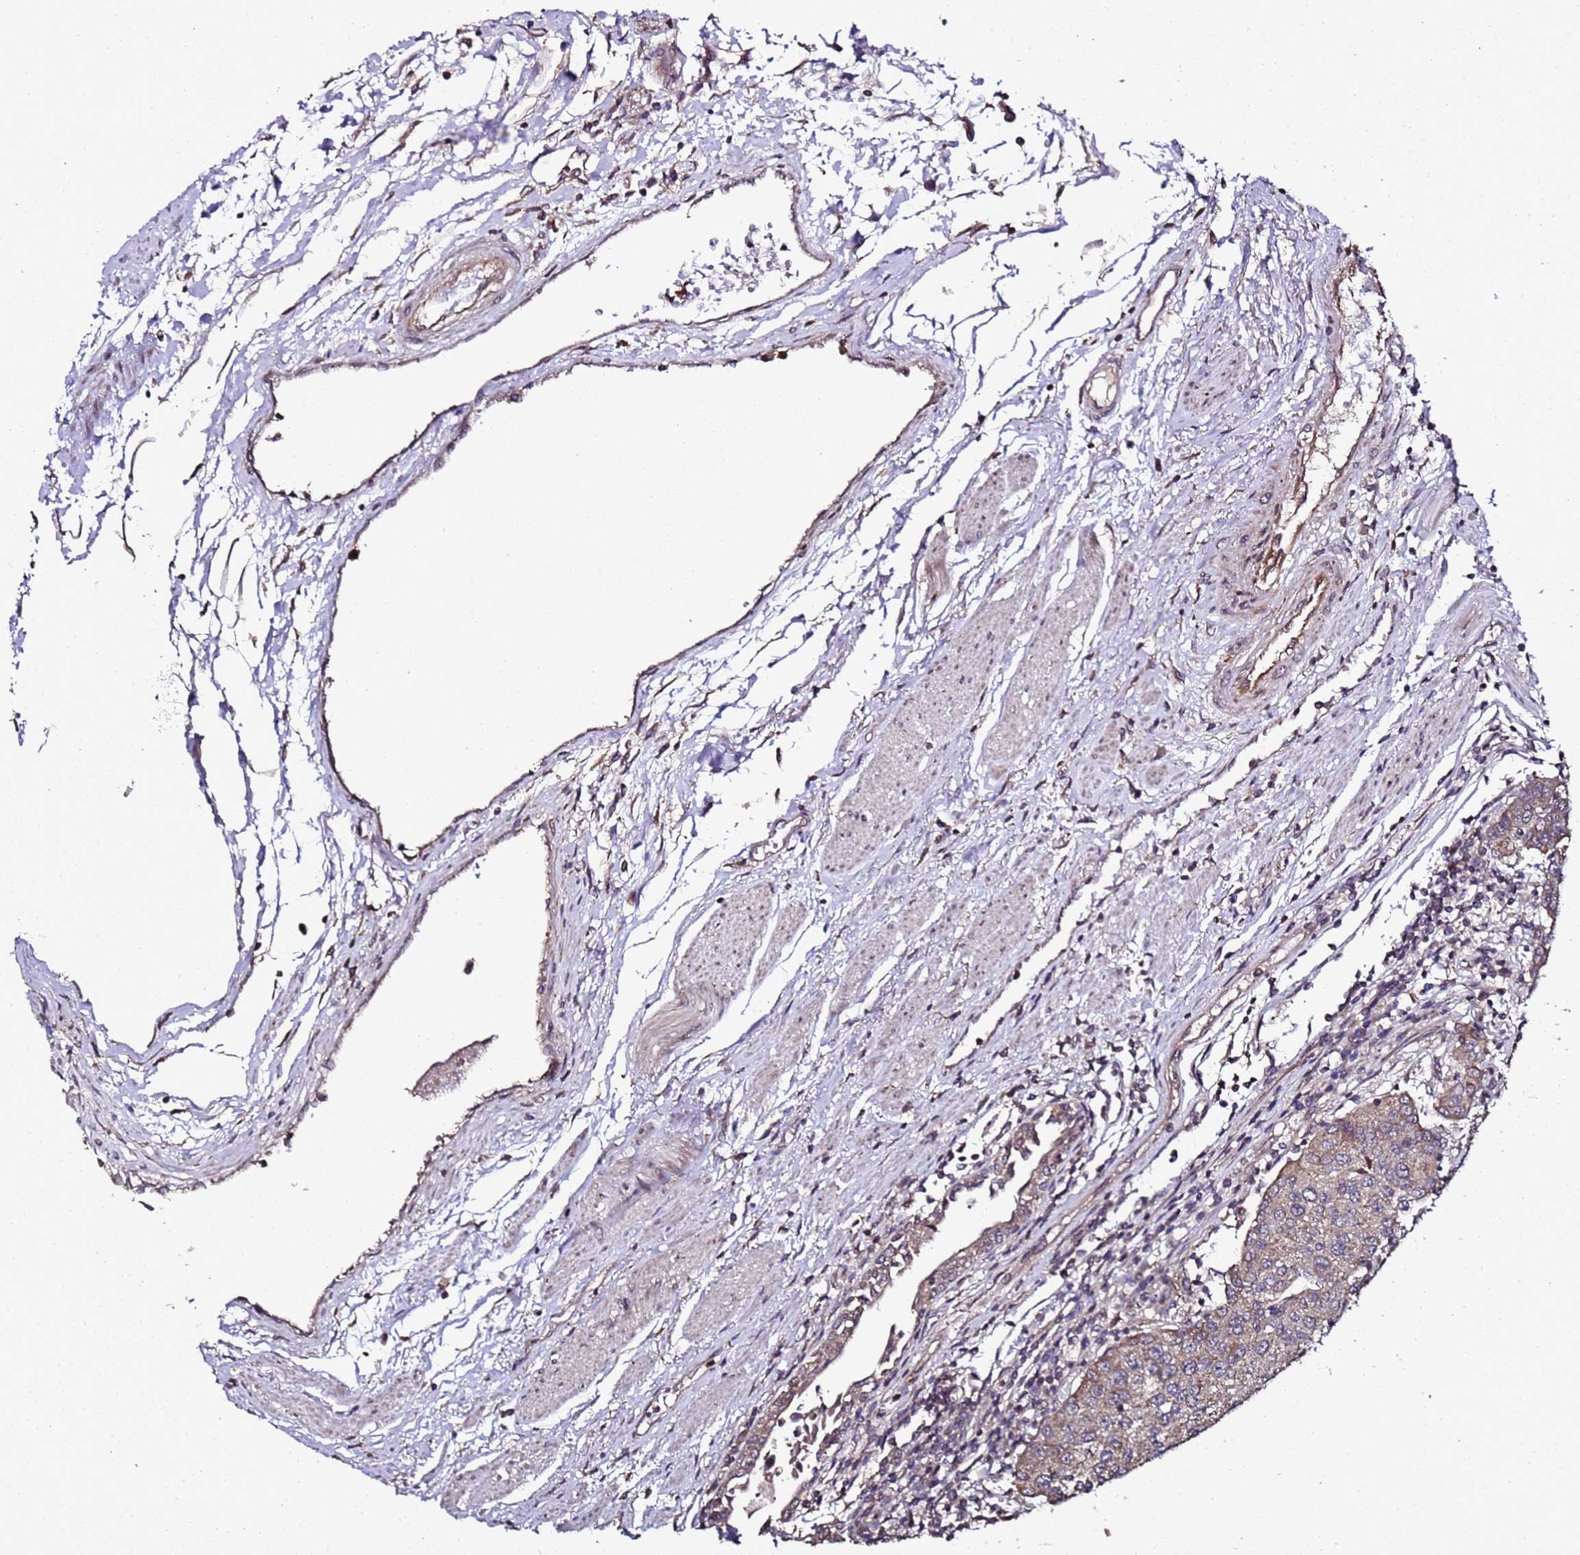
{"staining": {"intensity": "weak", "quantity": "25%-75%", "location": "cytoplasmic/membranous"}, "tissue": "urothelial cancer", "cell_type": "Tumor cells", "image_type": "cancer", "snomed": [{"axis": "morphology", "description": "Urothelial carcinoma, High grade"}, {"axis": "topography", "description": "Urinary bladder"}], "caption": "Immunohistochemistry (IHC) micrograph of neoplastic tissue: high-grade urothelial carcinoma stained using IHC shows low levels of weak protein expression localized specifically in the cytoplasmic/membranous of tumor cells, appearing as a cytoplasmic/membranous brown color.", "gene": "PRODH", "patient": {"sex": "female", "age": 85}}